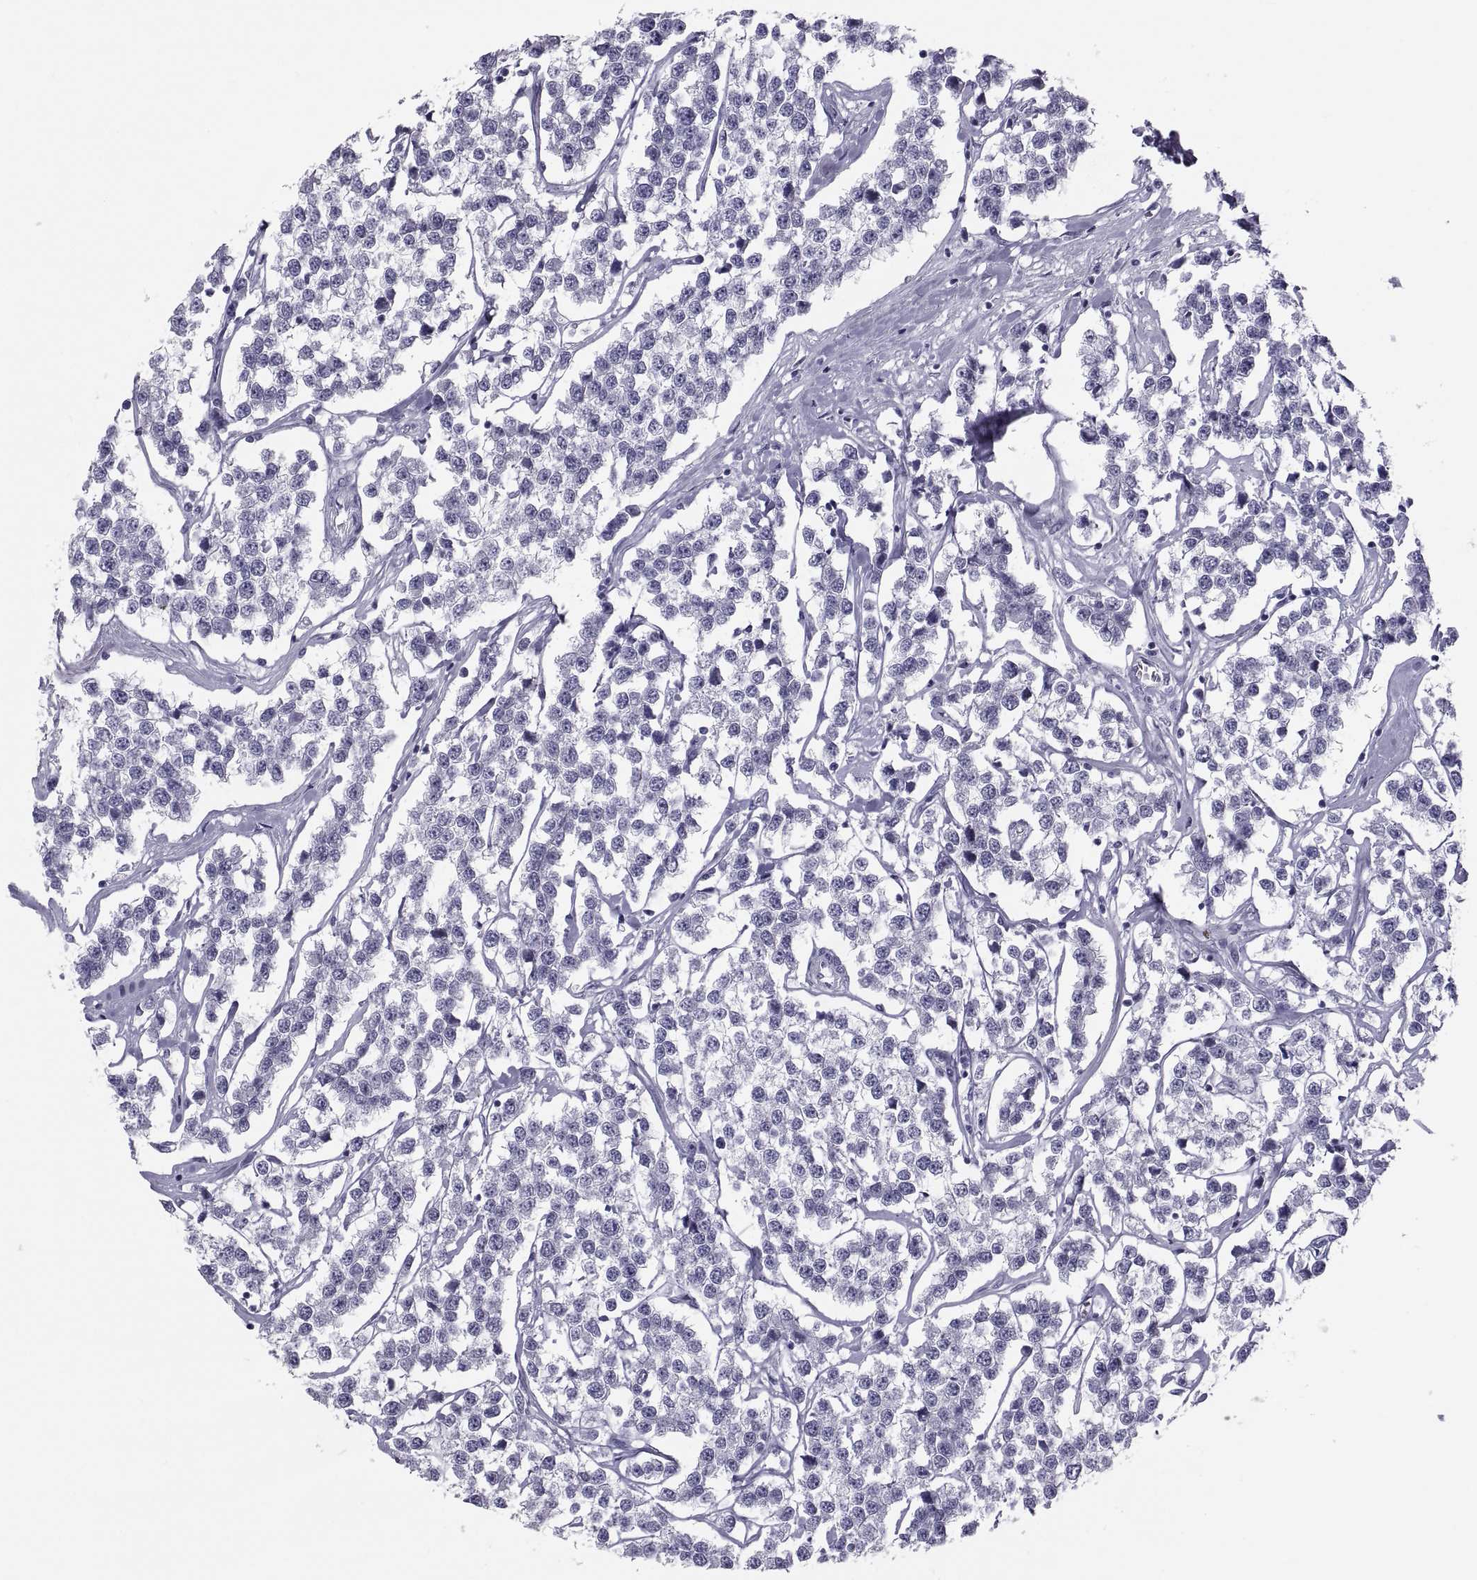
{"staining": {"intensity": "negative", "quantity": "none", "location": "none"}, "tissue": "testis cancer", "cell_type": "Tumor cells", "image_type": "cancer", "snomed": [{"axis": "morphology", "description": "Seminoma, NOS"}, {"axis": "topography", "description": "Testis"}], "caption": "This micrograph is of testis seminoma stained with immunohistochemistry to label a protein in brown with the nuclei are counter-stained blue. There is no positivity in tumor cells. (DAB (3,3'-diaminobenzidine) immunohistochemistry visualized using brightfield microscopy, high magnification).", "gene": "CRISP1", "patient": {"sex": "male", "age": 59}}